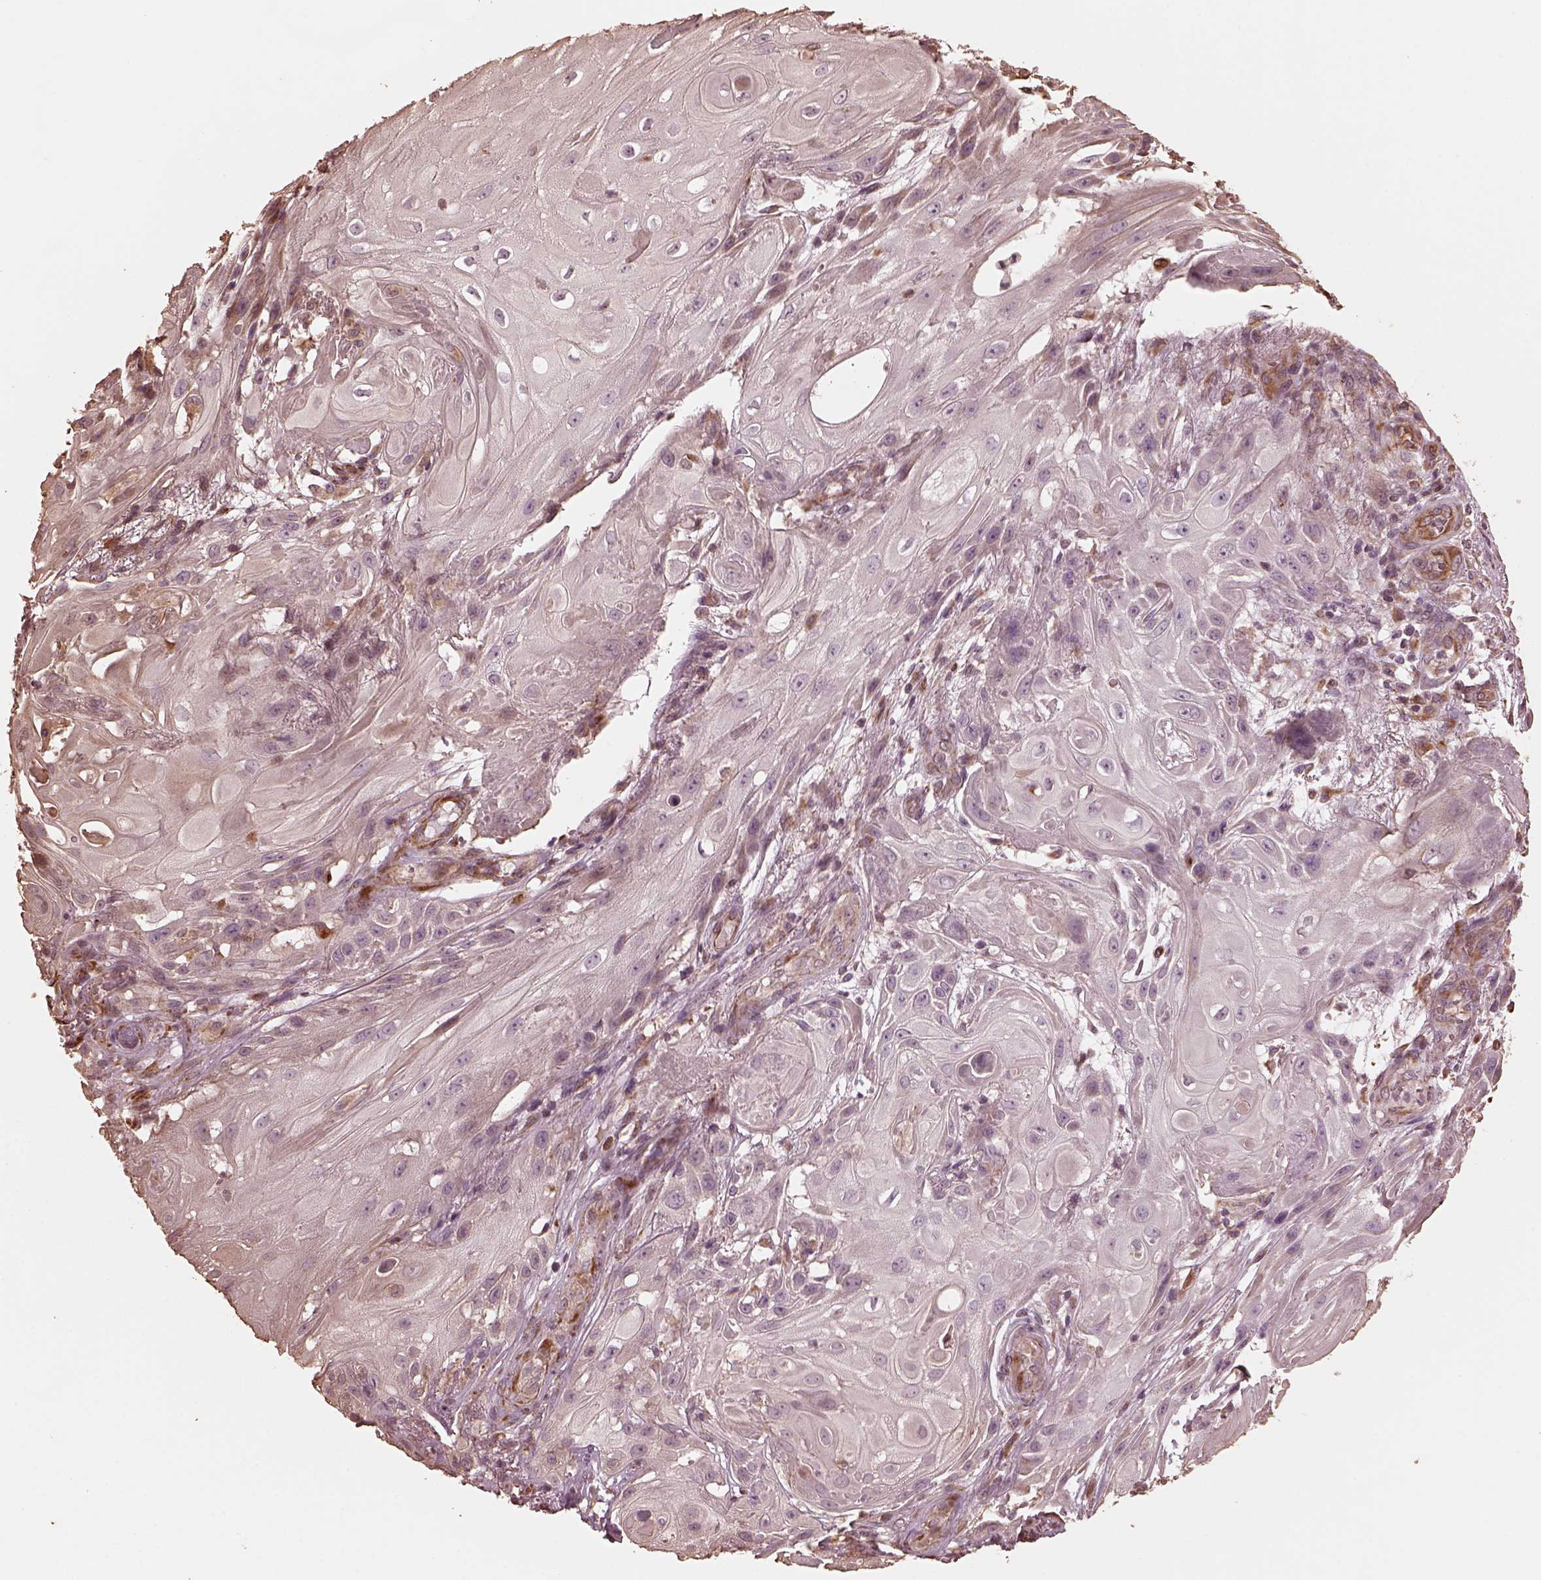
{"staining": {"intensity": "negative", "quantity": "none", "location": "none"}, "tissue": "skin cancer", "cell_type": "Tumor cells", "image_type": "cancer", "snomed": [{"axis": "morphology", "description": "Squamous cell carcinoma, NOS"}, {"axis": "topography", "description": "Skin"}], "caption": "Human skin squamous cell carcinoma stained for a protein using immunohistochemistry shows no expression in tumor cells.", "gene": "GTPBP1", "patient": {"sex": "male", "age": 62}}